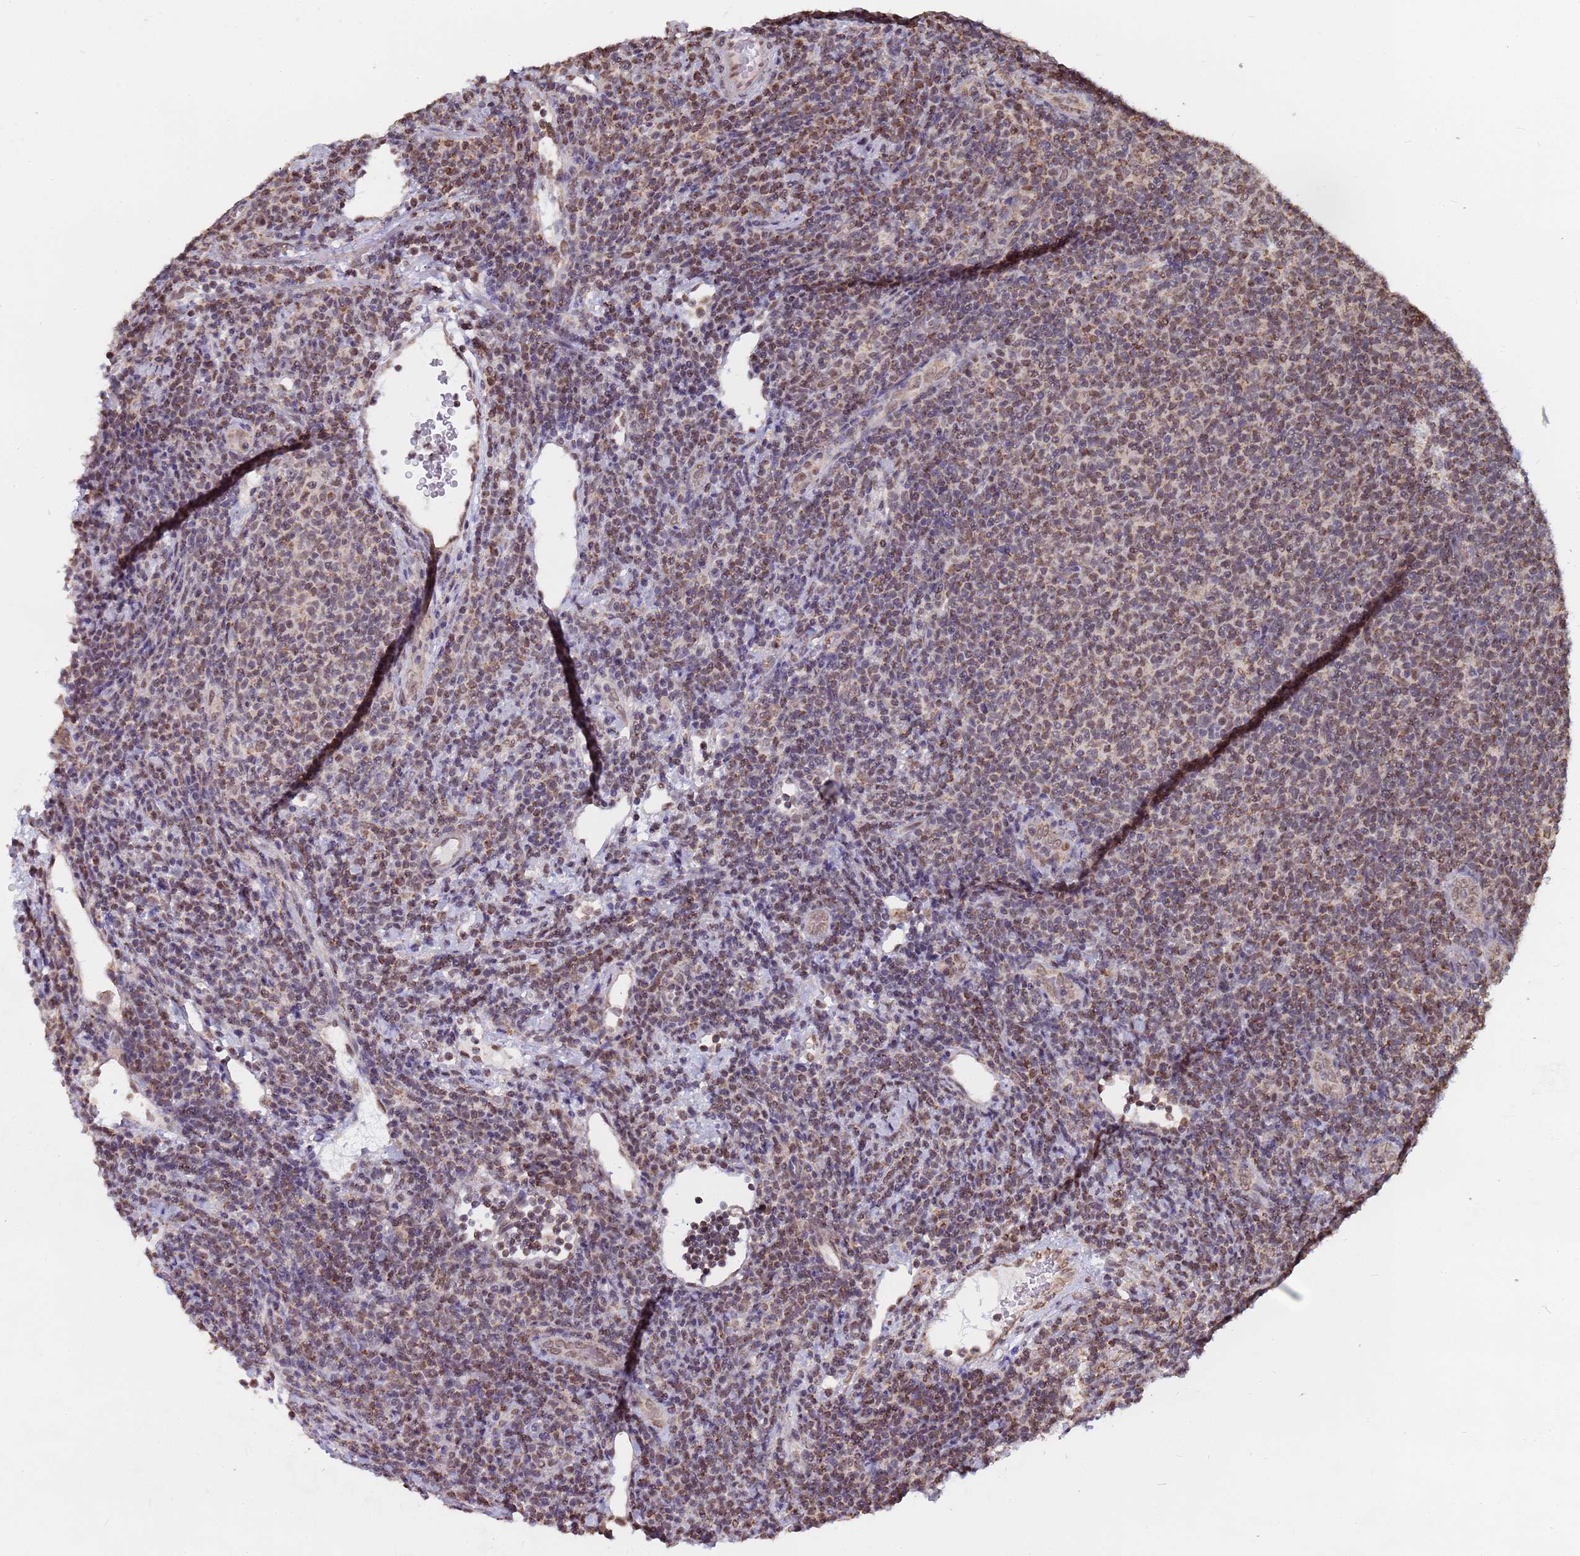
{"staining": {"intensity": "weak", "quantity": "<25%", "location": "nuclear"}, "tissue": "lymphoma", "cell_type": "Tumor cells", "image_type": "cancer", "snomed": [{"axis": "morphology", "description": "Malignant lymphoma, non-Hodgkin's type, Low grade"}, {"axis": "topography", "description": "Lymph node"}], "caption": "Immunohistochemical staining of human lymphoma demonstrates no significant positivity in tumor cells. Brightfield microscopy of IHC stained with DAB (3,3'-diaminobenzidine) (brown) and hematoxylin (blue), captured at high magnification.", "gene": "DENND2B", "patient": {"sex": "male", "age": 66}}